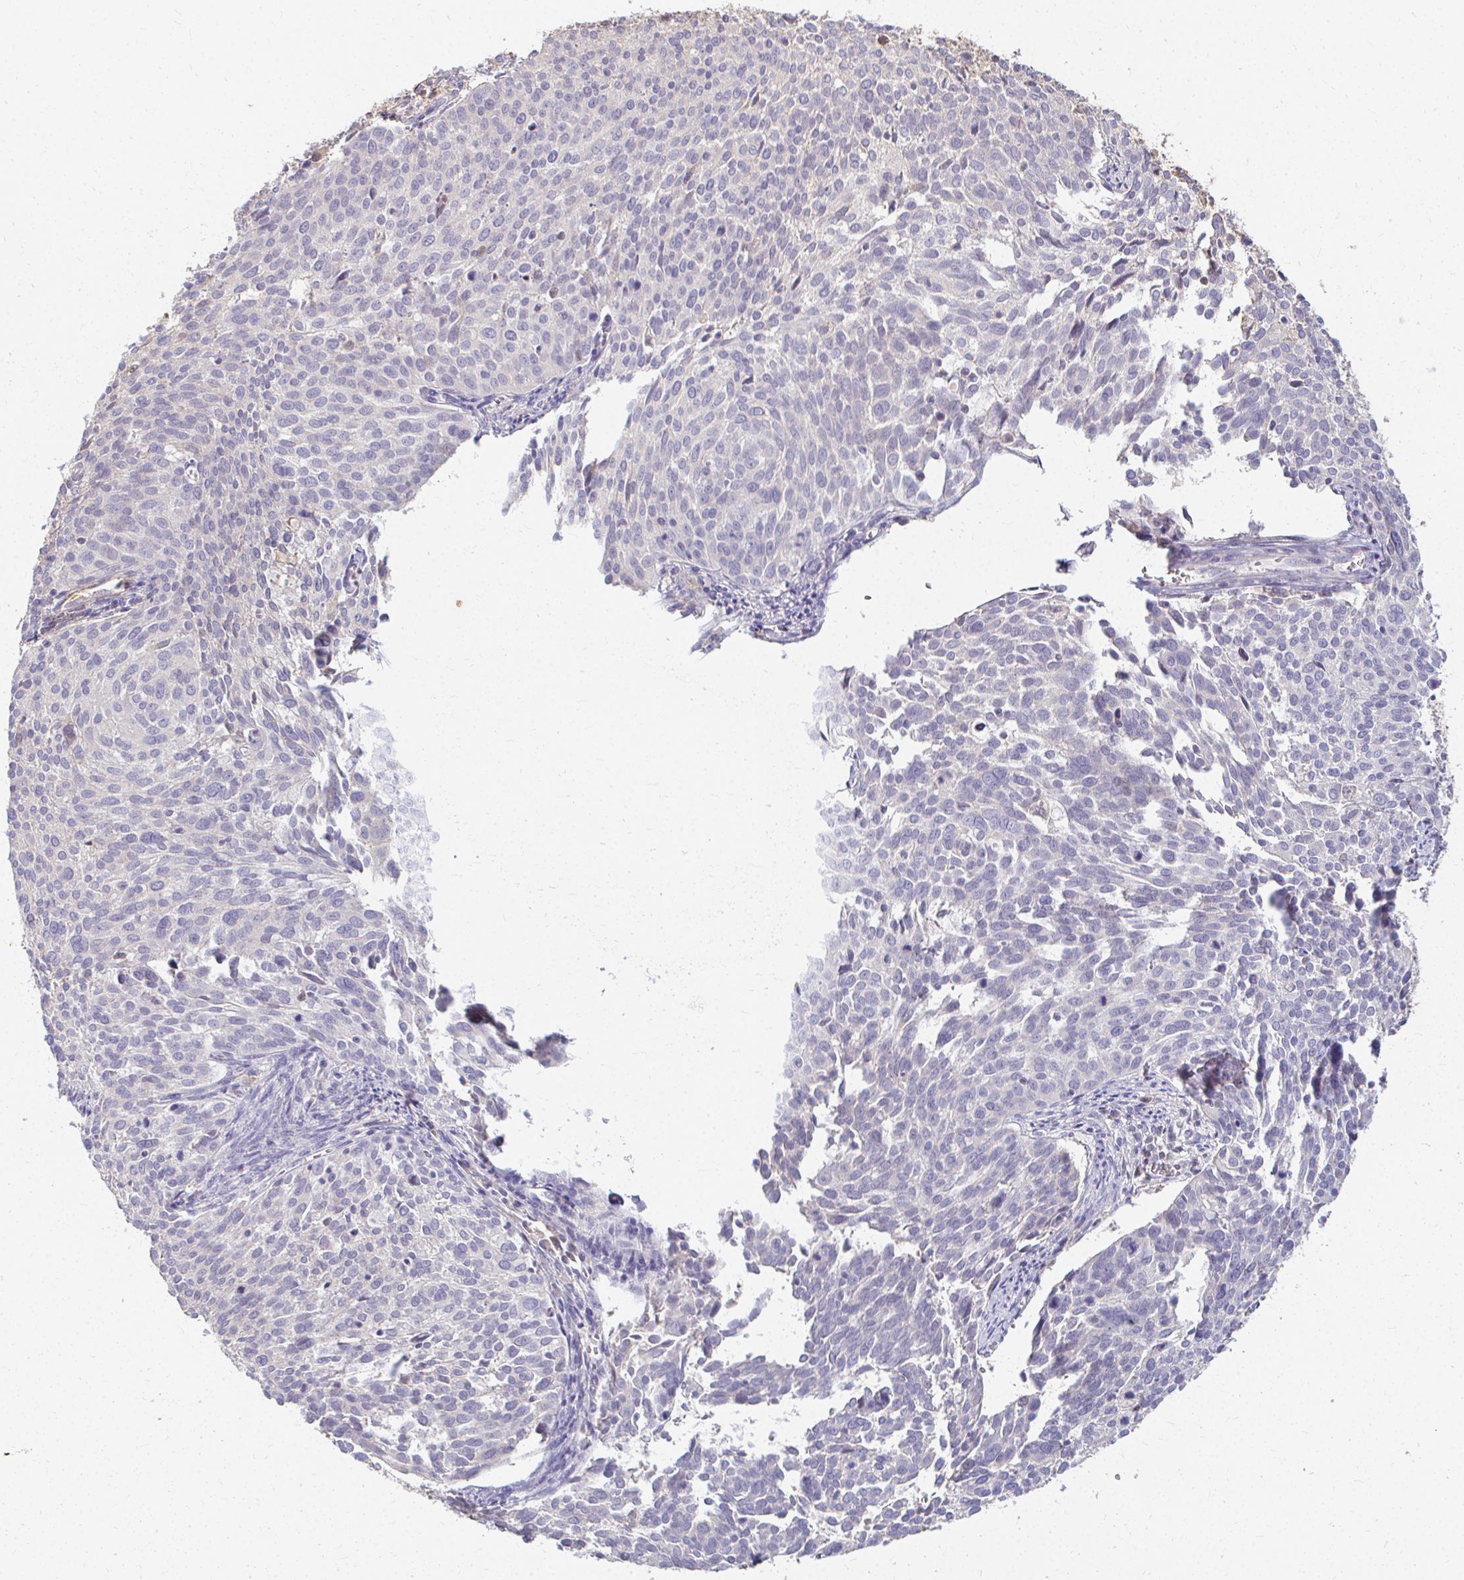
{"staining": {"intensity": "negative", "quantity": "none", "location": "none"}, "tissue": "cervical cancer", "cell_type": "Tumor cells", "image_type": "cancer", "snomed": [{"axis": "morphology", "description": "Squamous cell carcinoma, NOS"}, {"axis": "topography", "description": "Cervix"}], "caption": "Micrograph shows no significant protein positivity in tumor cells of cervical cancer (squamous cell carcinoma).", "gene": "LOXL4", "patient": {"sex": "female", "age": 39}}